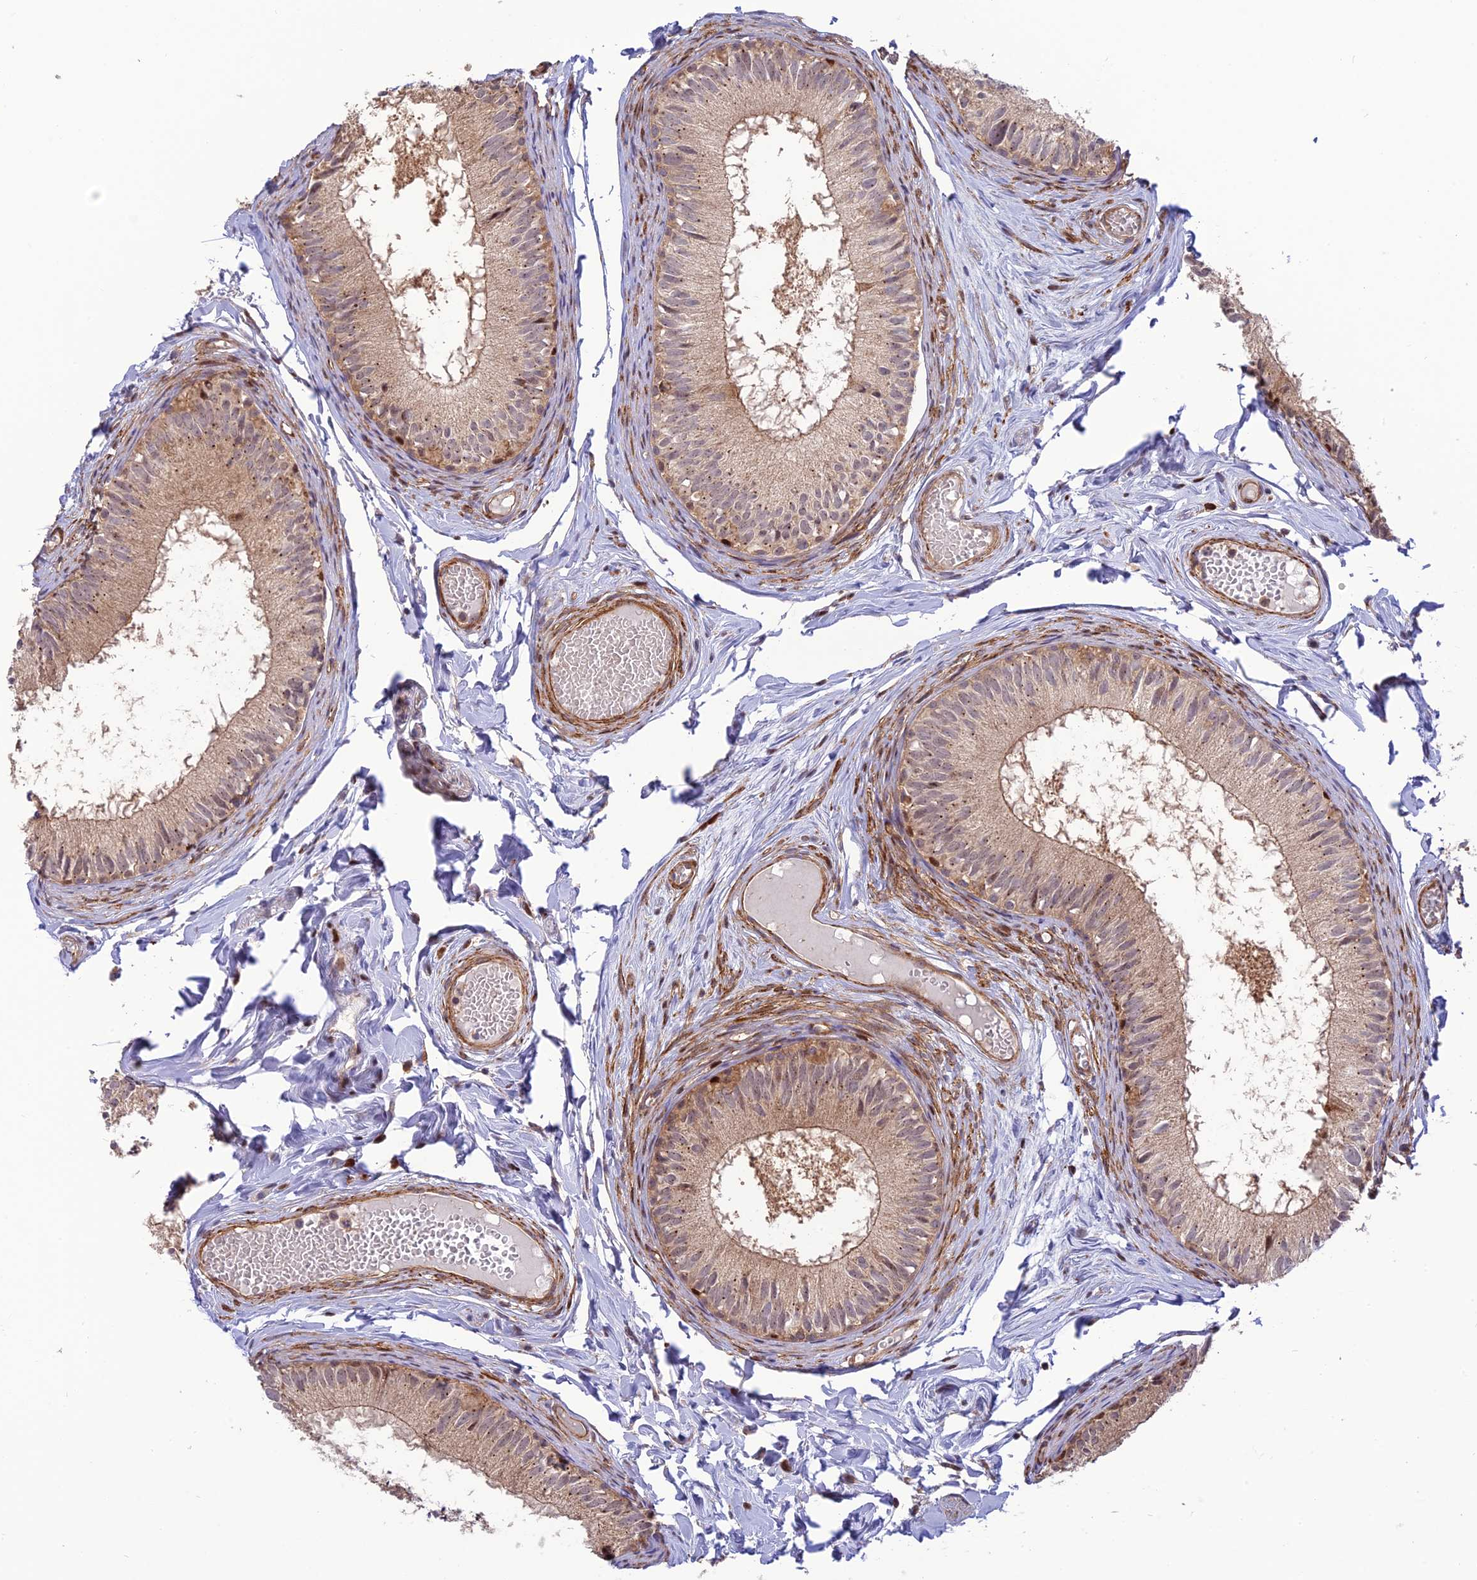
{"staining": {"intensity": "moderate", "quantity": "25%-75%", "location": "cytoplasmic/membranous,nuclear"}, "tissue": "epididymis", "cell_type": "Glandular cells", "image_type": "normal", "snomed": [{"axis": "morphology", "description": "Normal tissue, NOS"}, {"axis": "topography", "description": "Epididymis"}], "caption": "Immunohistochemical staining of benign epididymis exhibits medium levels of moderate cytoplasmic/membranous,nuclear positivity in about 25%-75% of glandular cells. (Brightfield microscopy of DAB IHC at high magnification).", "gene": "ZNF584", "patient": {"sex": "male", "age": 46}}